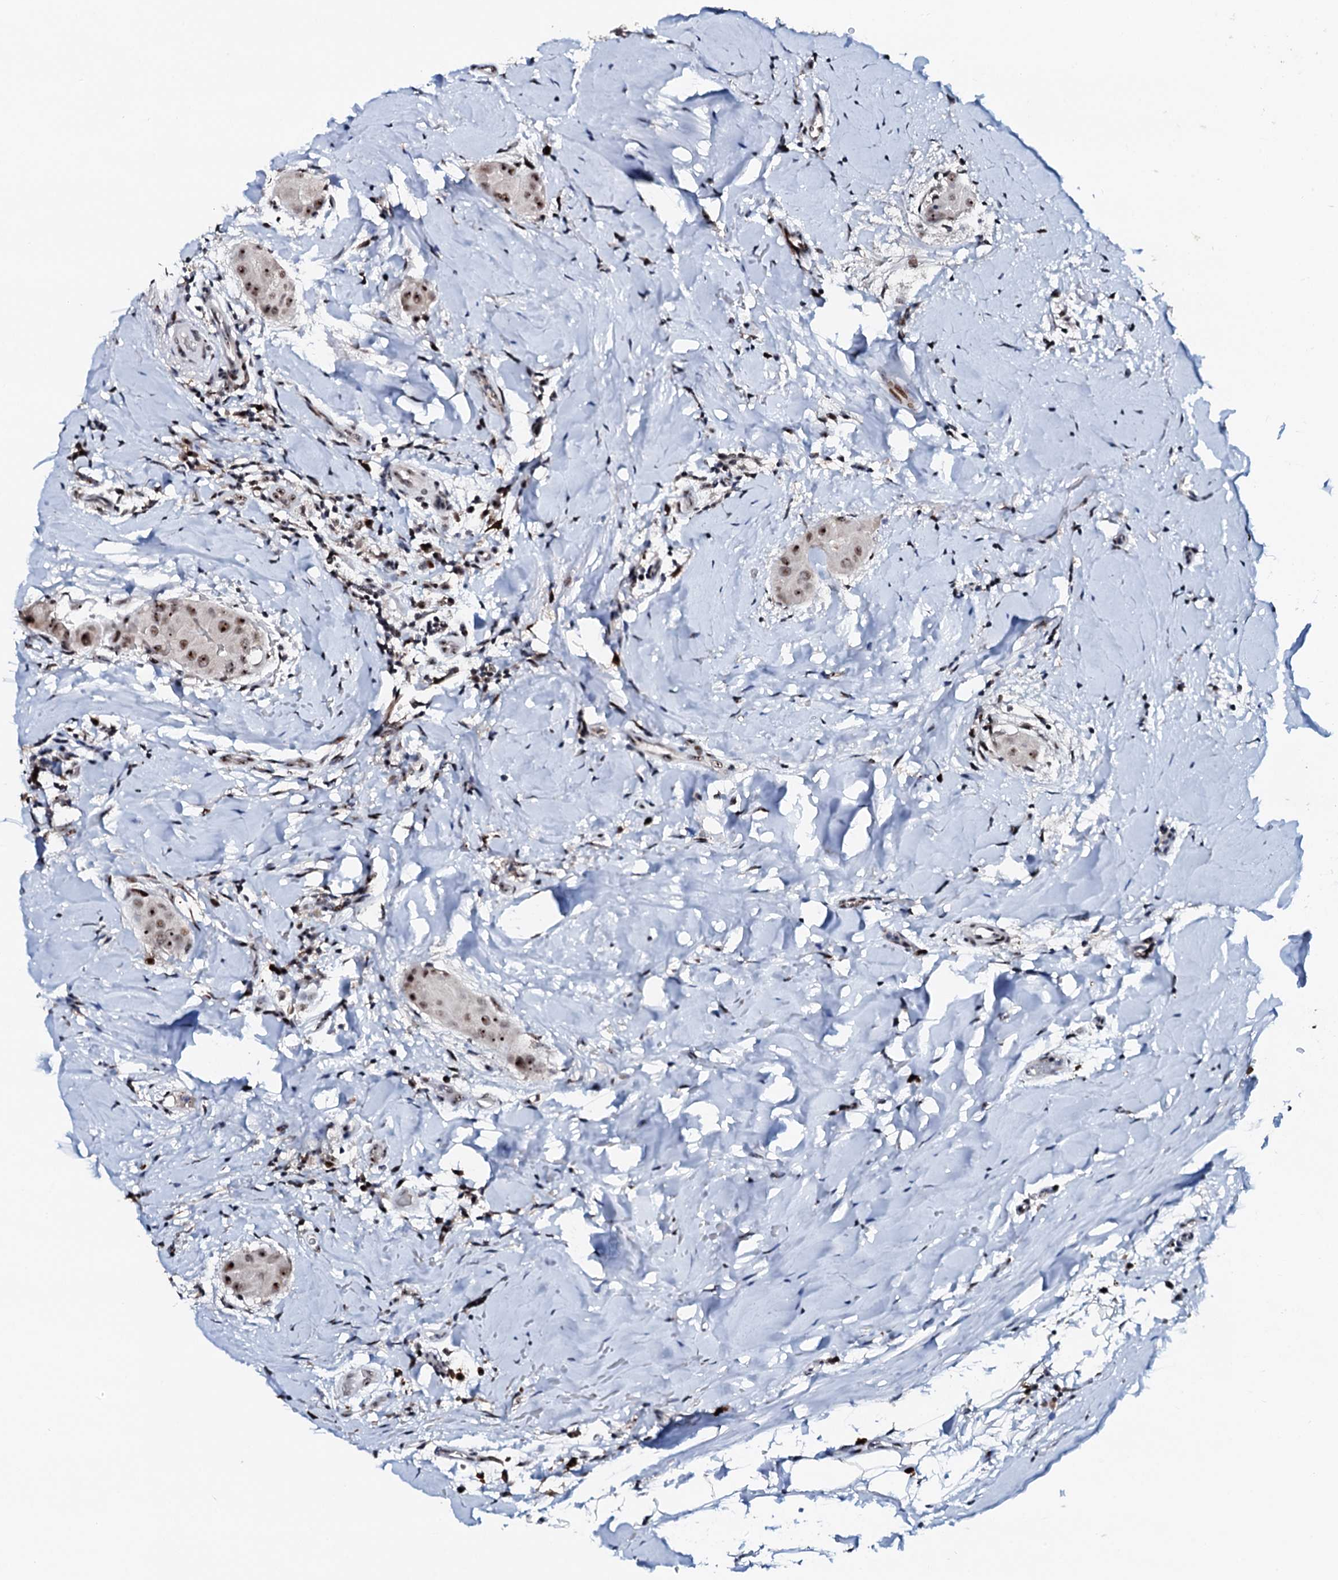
{"staining": {"intensity": "moderate", "quantity": ">75%", "location": "nuclear"}, "tissue": "thyroid cancer", "cell_type": "Tumor cells", "image_type": "cancer", "snomed": [{"axis": "morphology", "description": "Papillary adenocarcinoma, NOS"}, {"axis": "topography", "description": "Thyroid gland"}], "caption": "This image displays immunohistochemistry staining of human thyroid cancer, with medium moderate nuclear expression in about >75% of tumor cells.", "gene": "NEUROG3", "patient": {"sex": "male", "age": 33}}